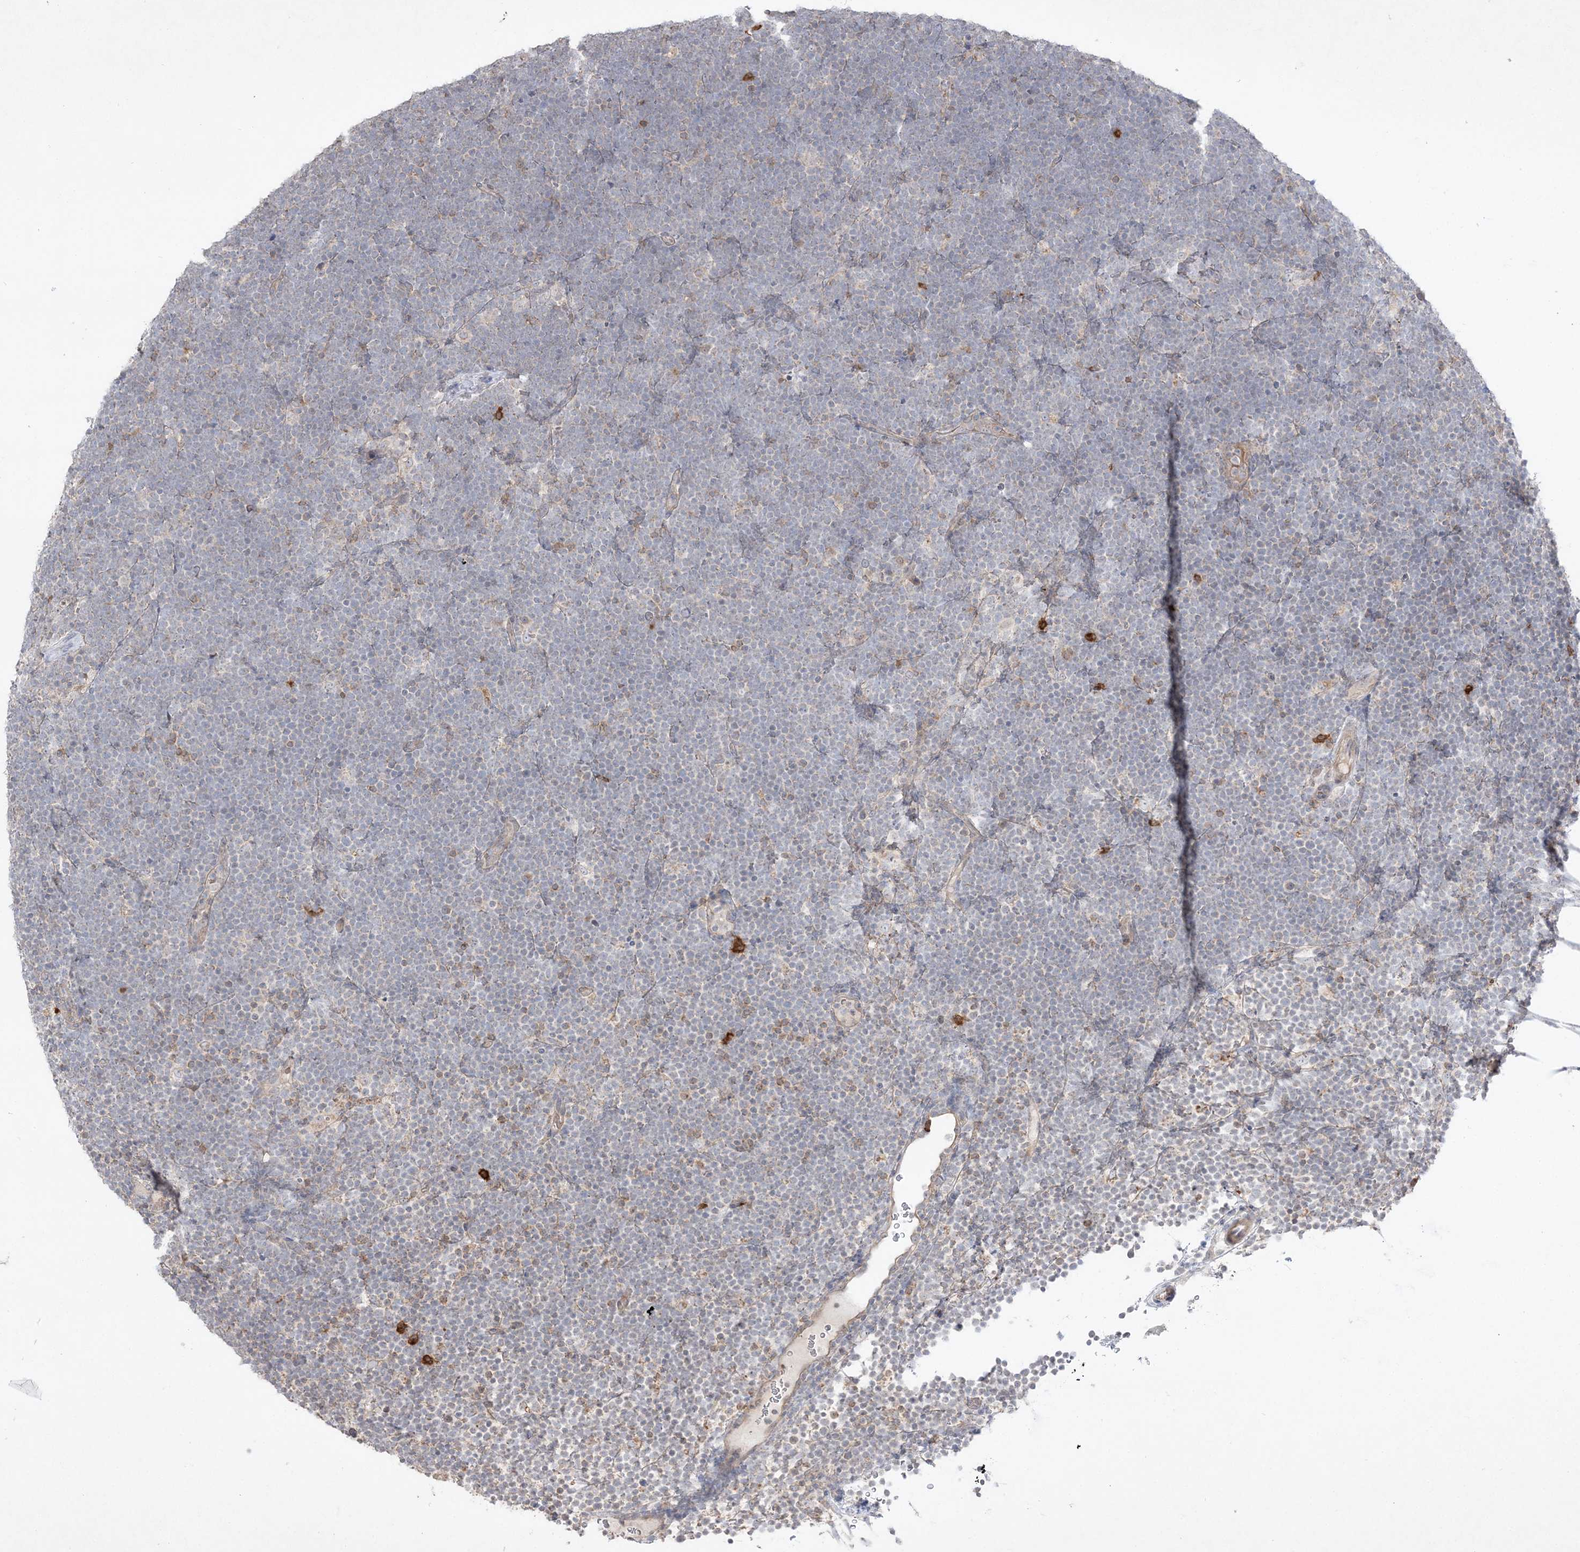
{"staining": {"intensity": "negative", "quantity": "none", "location": "none"}, "tissue": "lymphoma", "cell_type": "Tumor cells", "image_type": "cancer", "snomed": [{"axis": "morphology", "description": "Malignant lymphoma, non-Hodgkin's type, High grade"}, {"axis": "topography", "description": "Lymph node"}], "caption": "Photomicrograph shows no significant protein expression in tumor cells of lymphoma. Brightfield microscopy of immunohistochemistry stained with DAB (brown) and hematoxylin (blue), captured at high magnification.", "gene": "CLNK", "patient": {"sex": "male", "age": 13}}